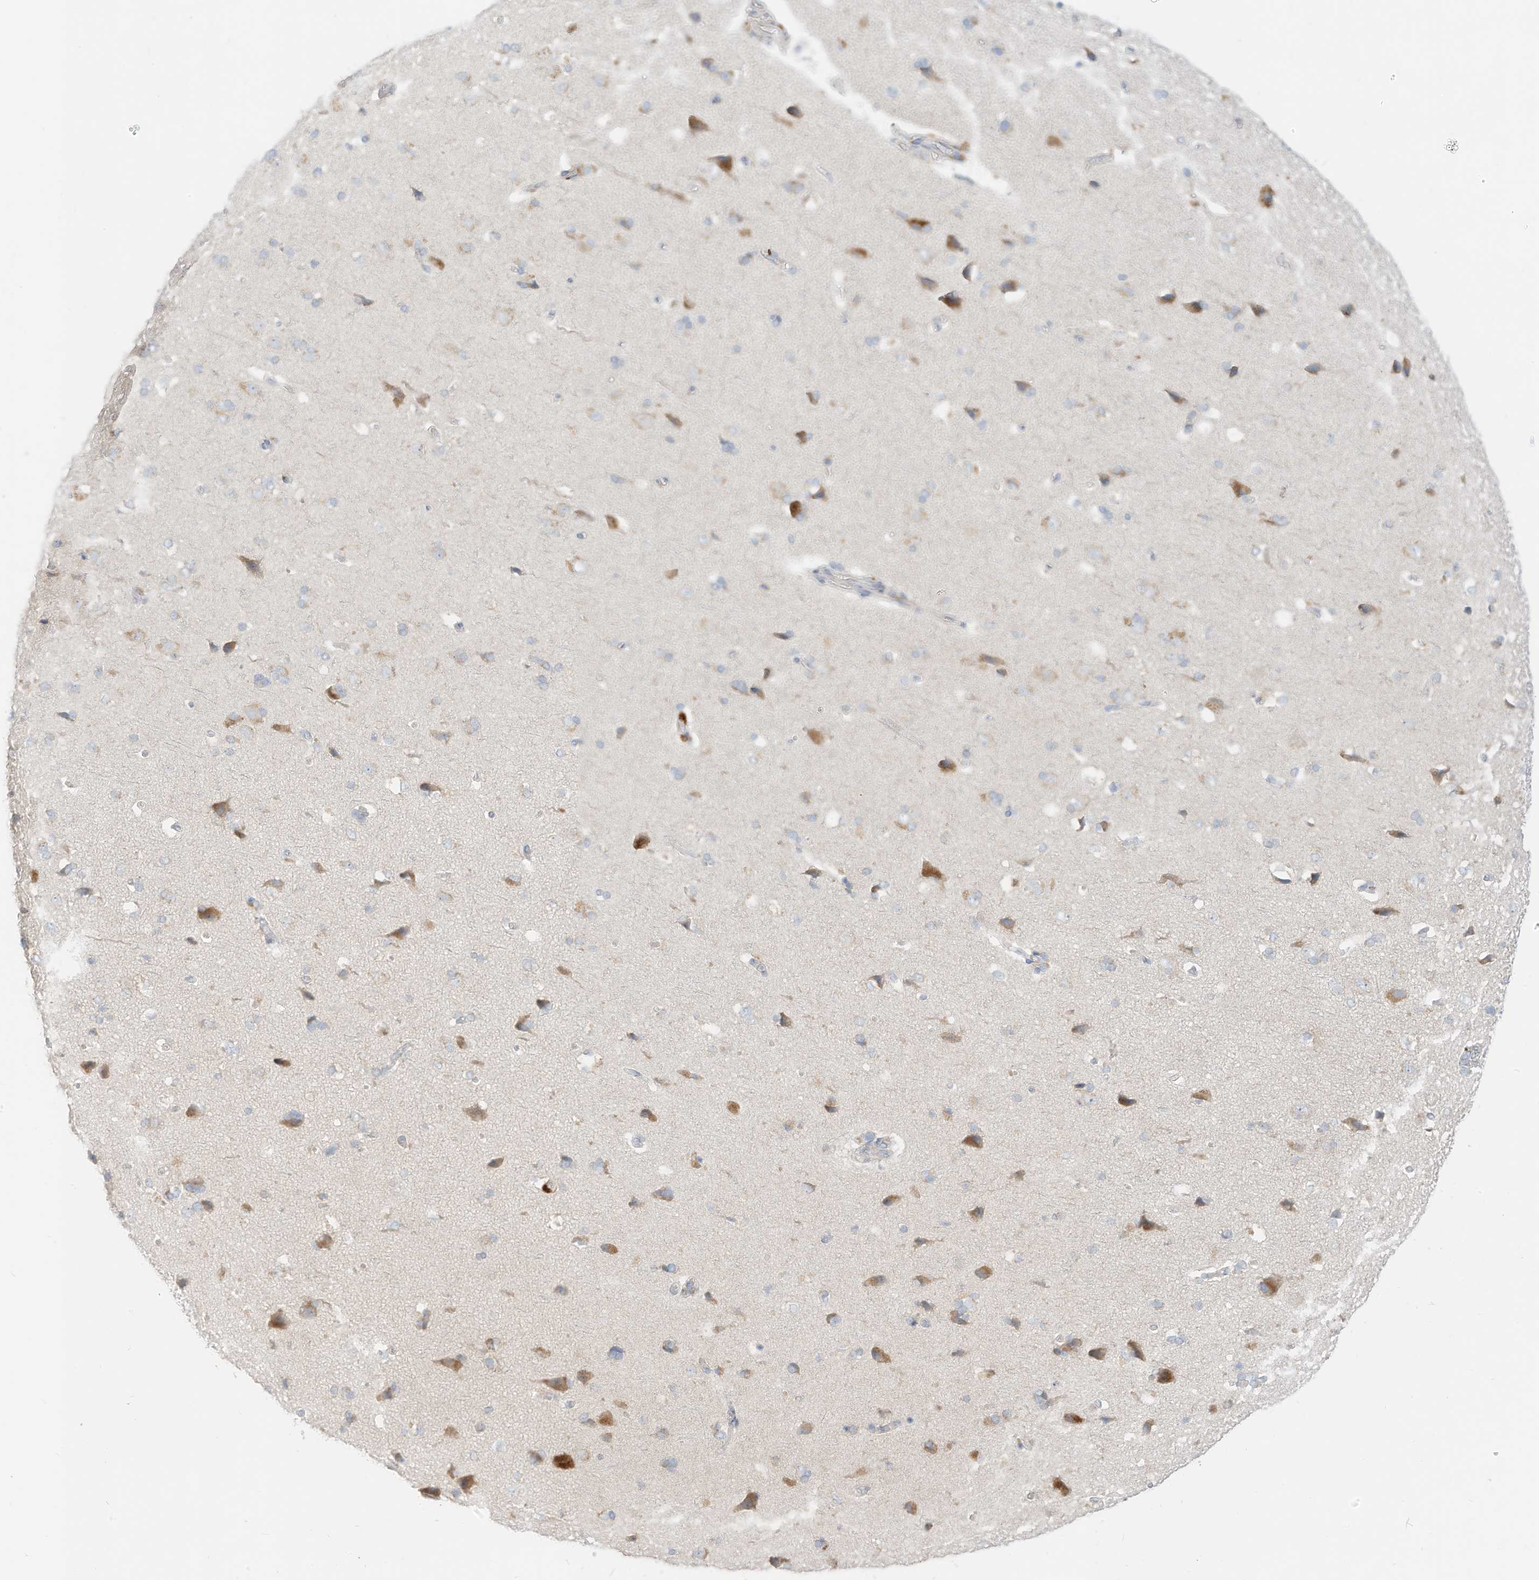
{"staining": {"intensity": "negative", "quantity": "none", "location": "none"}, "tissue": "cerebral cortex", "cell_type": "Endothelial cells", "image_type": "normal", "snomed": [{"axis": "morphology", "description": "Normal tissue, NOS"}, {"axis": "topography", "description": "Cerebral cortex"}], "caption": "A histopathology image of cerebral cortex stained for a protein exhibits no brown staining in endothelial cells. (DAB (3,3'-diaminobenzidine) immunohistochemistry with hematoxylin counter stain).", "gene": "STT3A", "patient": {"sex": "male", "age": 62}}